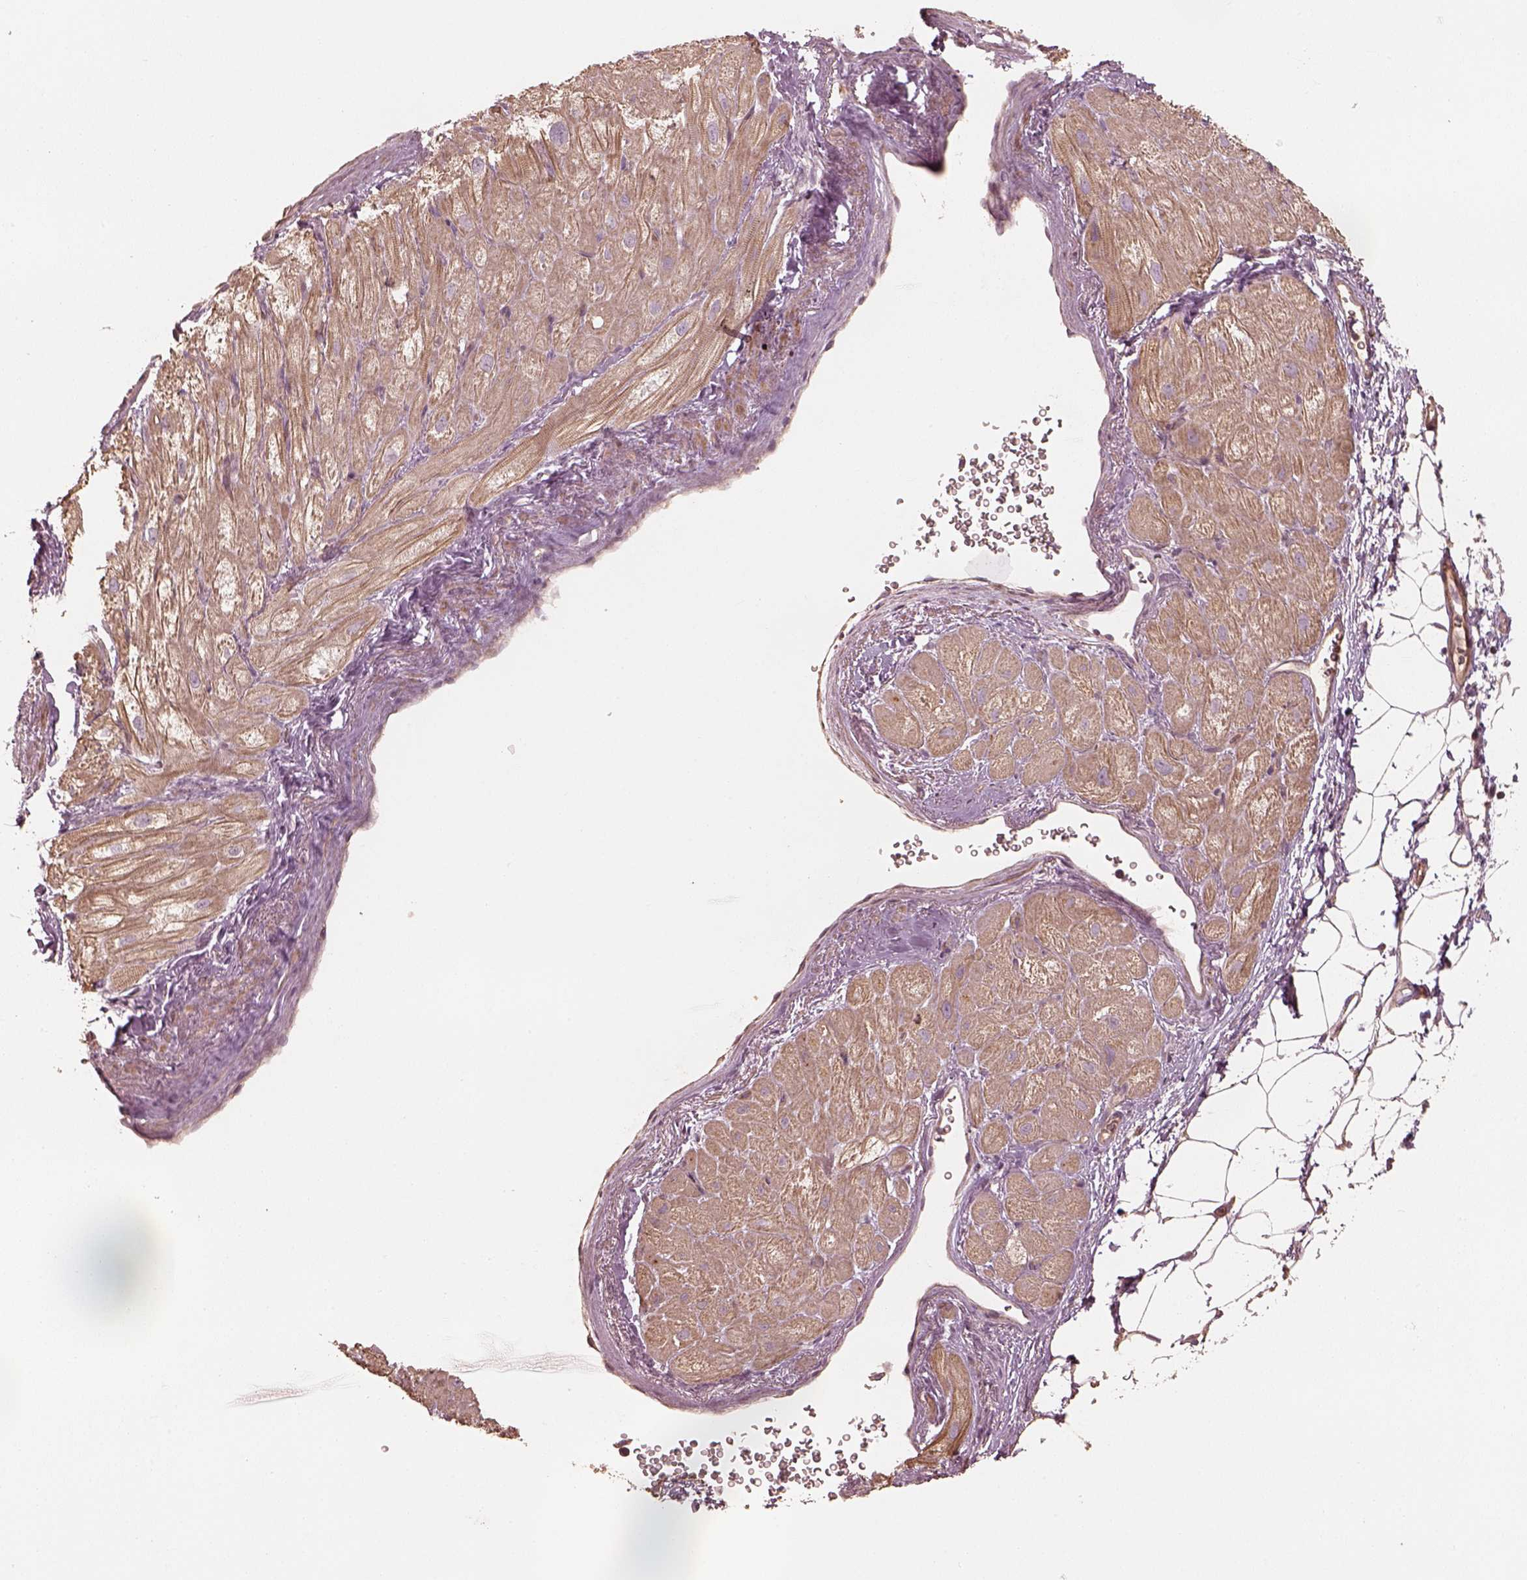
{"staining": {"intensity": "moderate", "quantity": "25%-75%", "location": "cytoplasmic/membranous"}, "tissue": "heart muscle", "cell_type": "Cardiomyocytes", "image_type": "normal", "snomed": [{"axis": "morphology", "description": "Normal tissue, NOS"}, {"axis": "topography", "description": "Heart"}], "caption": "IHC of benign human heart muscle displays medium levels of moderate cytoplasmic/membranous positivity in about 25%-75% of cardiomyocytes.", "gene": "OTOGL", "patient": {"sex": "female", "age": 69}}